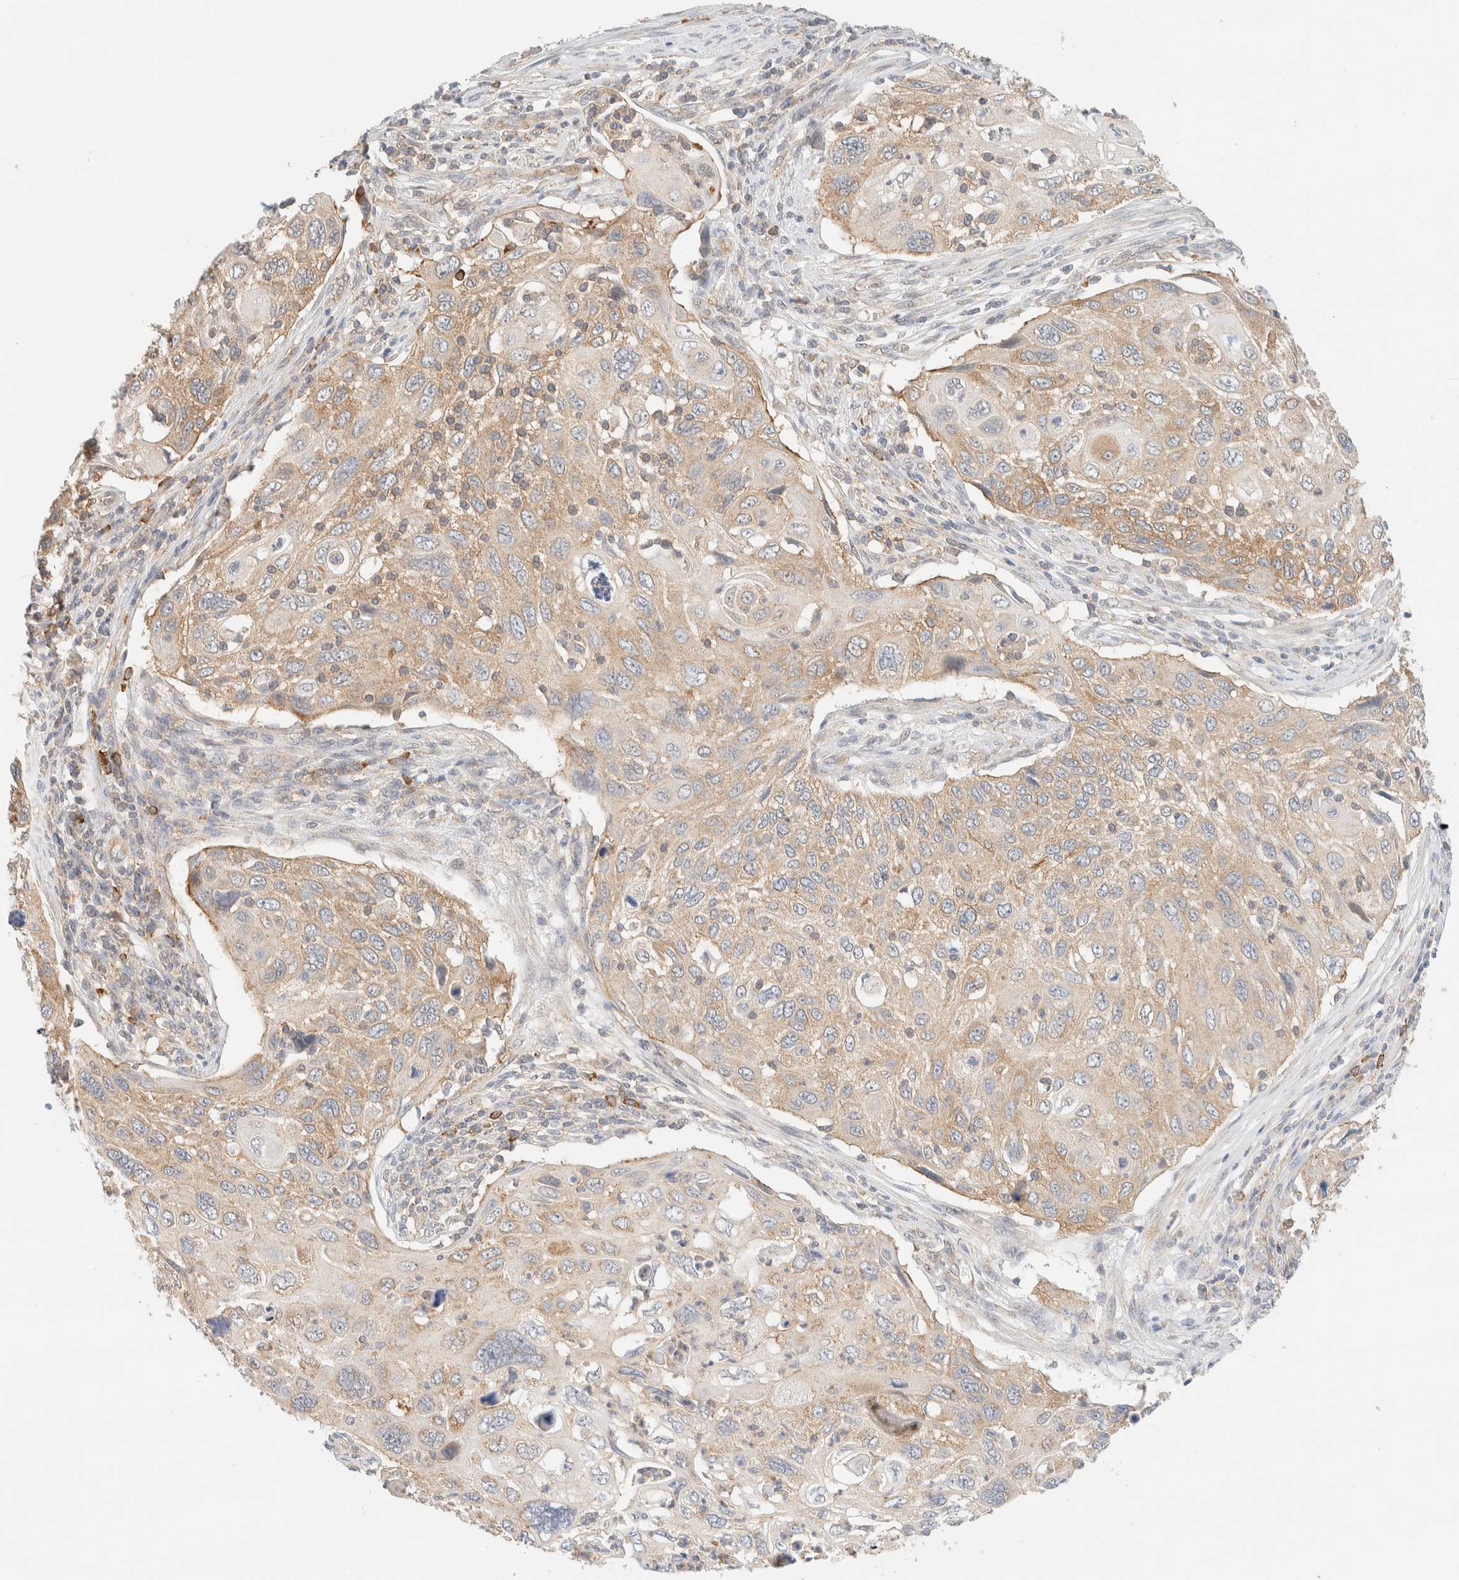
{"staining": {"intensity": "weak", "quantity": ">75%", "location": "cytoplasmic/membranous"}, "tissue": "cervical cancer", "cell_type": "Tumor cells", "image_type": "cancer", "snomed": [{"axis": "morphology", "description": "Squamous cell carcinoma, NOS"}, {"axis": "topography", "description": "Cervix"}], "caption": "Immunohistochemical staining of cervical squamous cell carcinoma reveals low levels of weak cytoplasmic/membranous protein positivity in about >75% of tumor cells.", "gene": "TBC1D8B", "patient": {"sex": "female", "age": 70}}